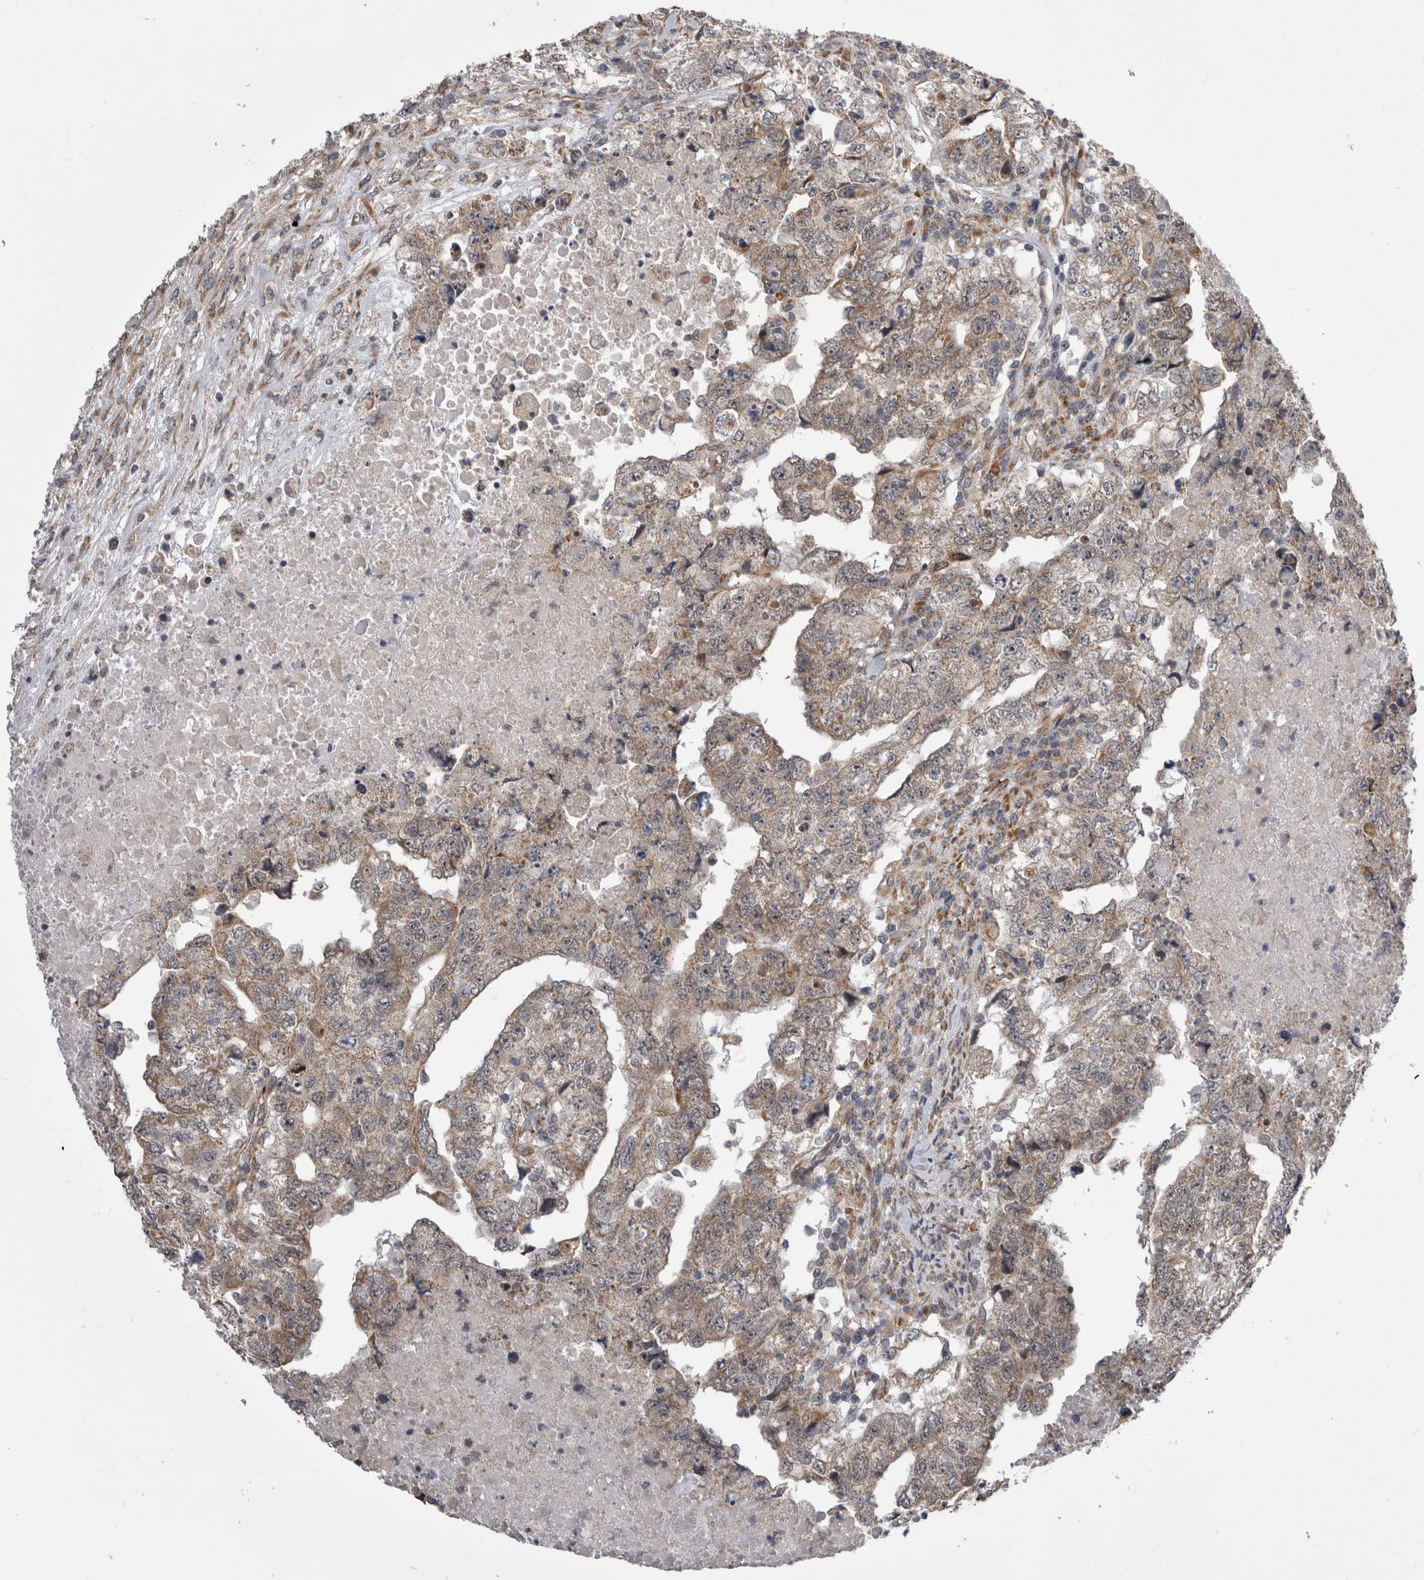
{"staining": {"intensity": "weak", "quantity": ">75%", "location": "cytoplasmic/membranous"}, "tissue": "testis cancer", "cell_type": "Tumor cells", "image_type": "cancer", "snomed": [{"axis": "morphology", "description": "Carcinoma, Embryonal, NOS"}, {"axis": "topography", "description": "Testis"}], "caption": "Brown immunohistochemical staining in testis cancer (embryonal carcinoma) shows weak cytoplasmic/membranous positivity in approximately >75% of tumor cells.", "gene": "ARHGAP29", "patient": {"sex": "male", "age": 36}}